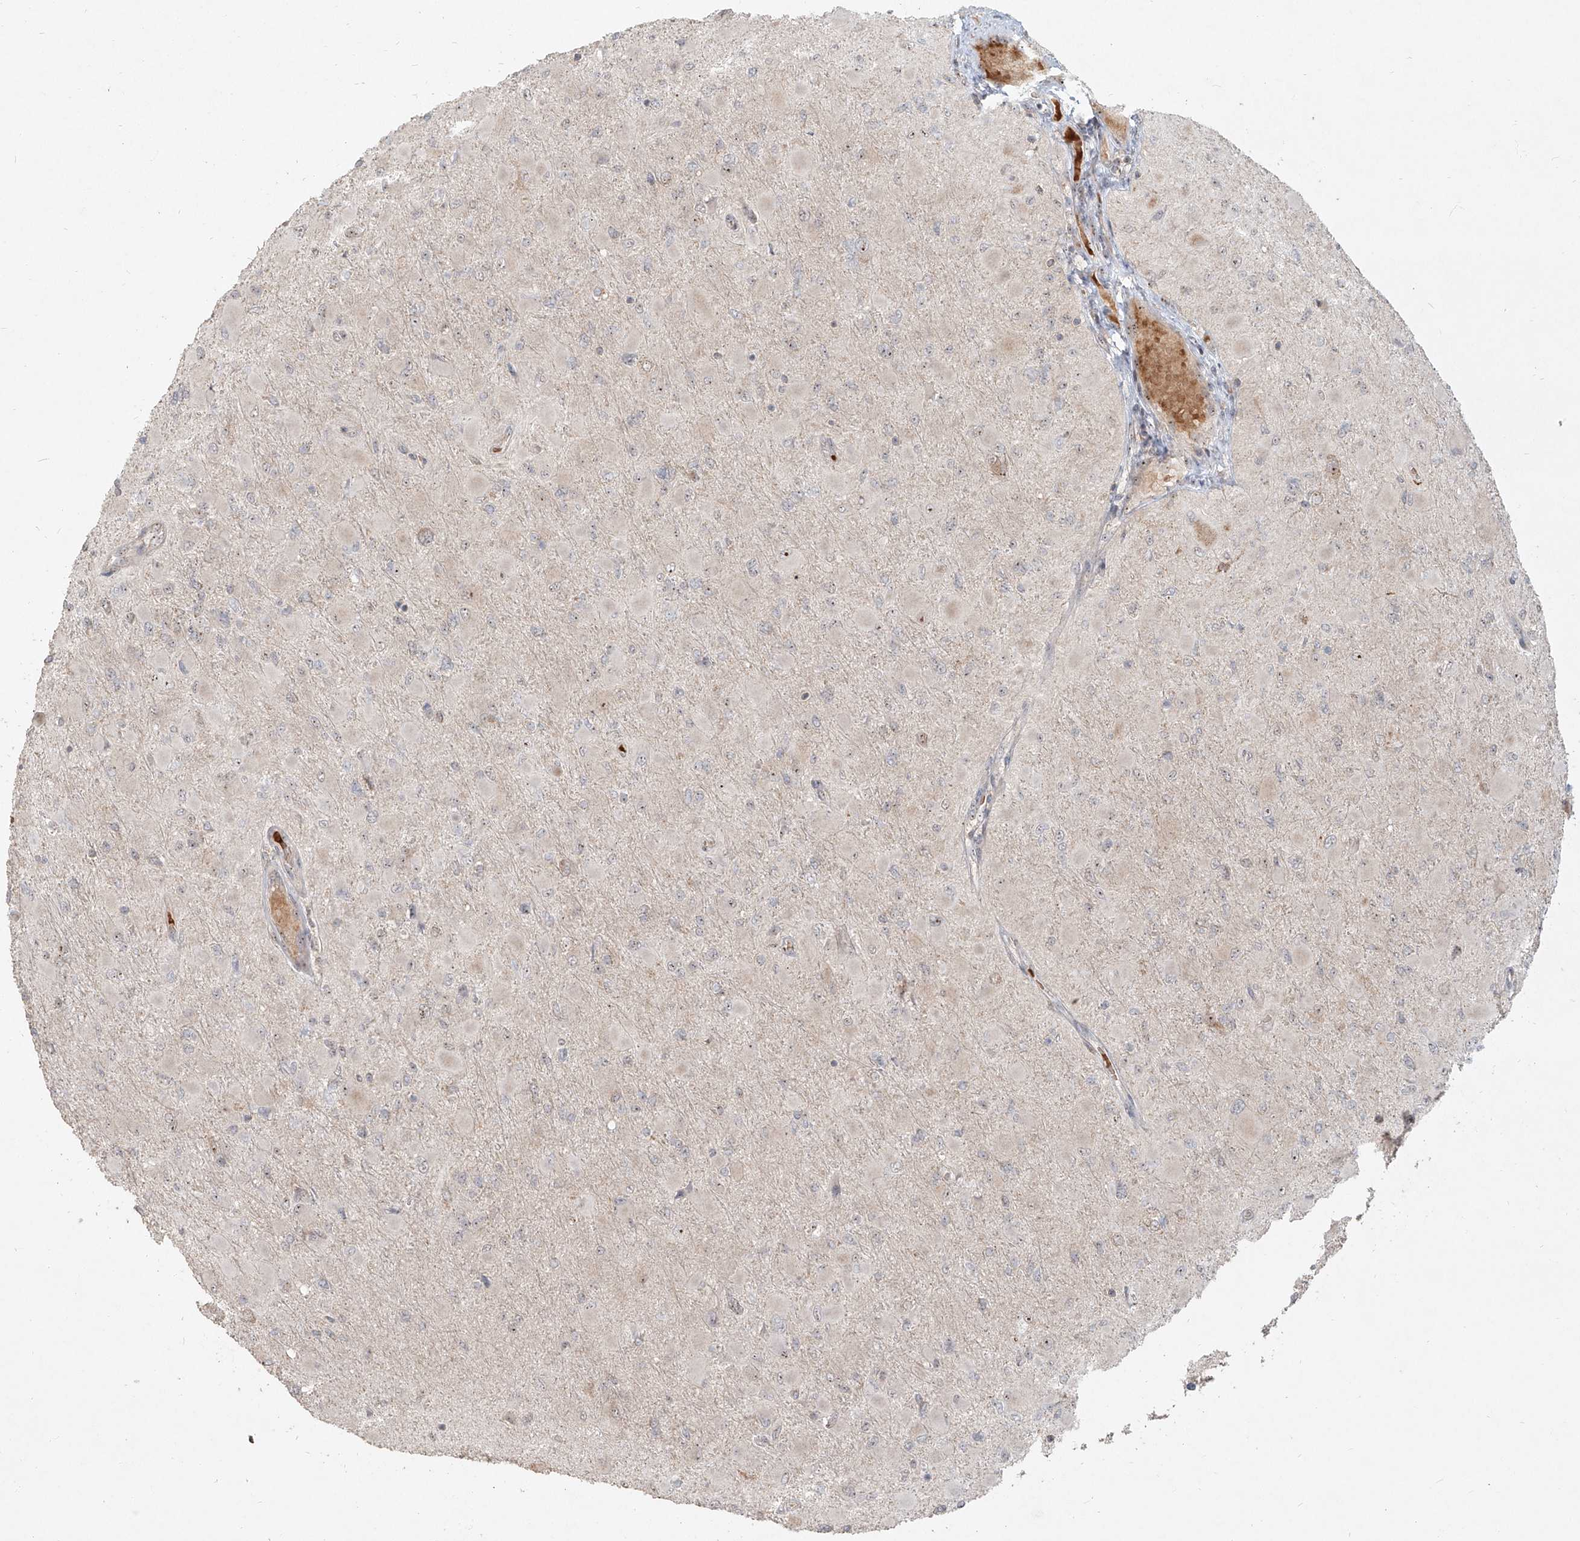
{"staining": {"intensity": "negative", "quantity": "none", "location": "none"}, "tissue": "glioma", "cell_type": "Tumor cells", "image_type": "cancer", "snomed": [{"axis": "morphology", "description": "Glioma, malignant, High grade"}, {"axis": "topography", "description": "Cerebral cortex"}], "caption": "Tumor cells are negative for protein expression in human malignant high-grade glioma.", "gene": "BYSL", "patient": {"sex": "female", "age": 36}}